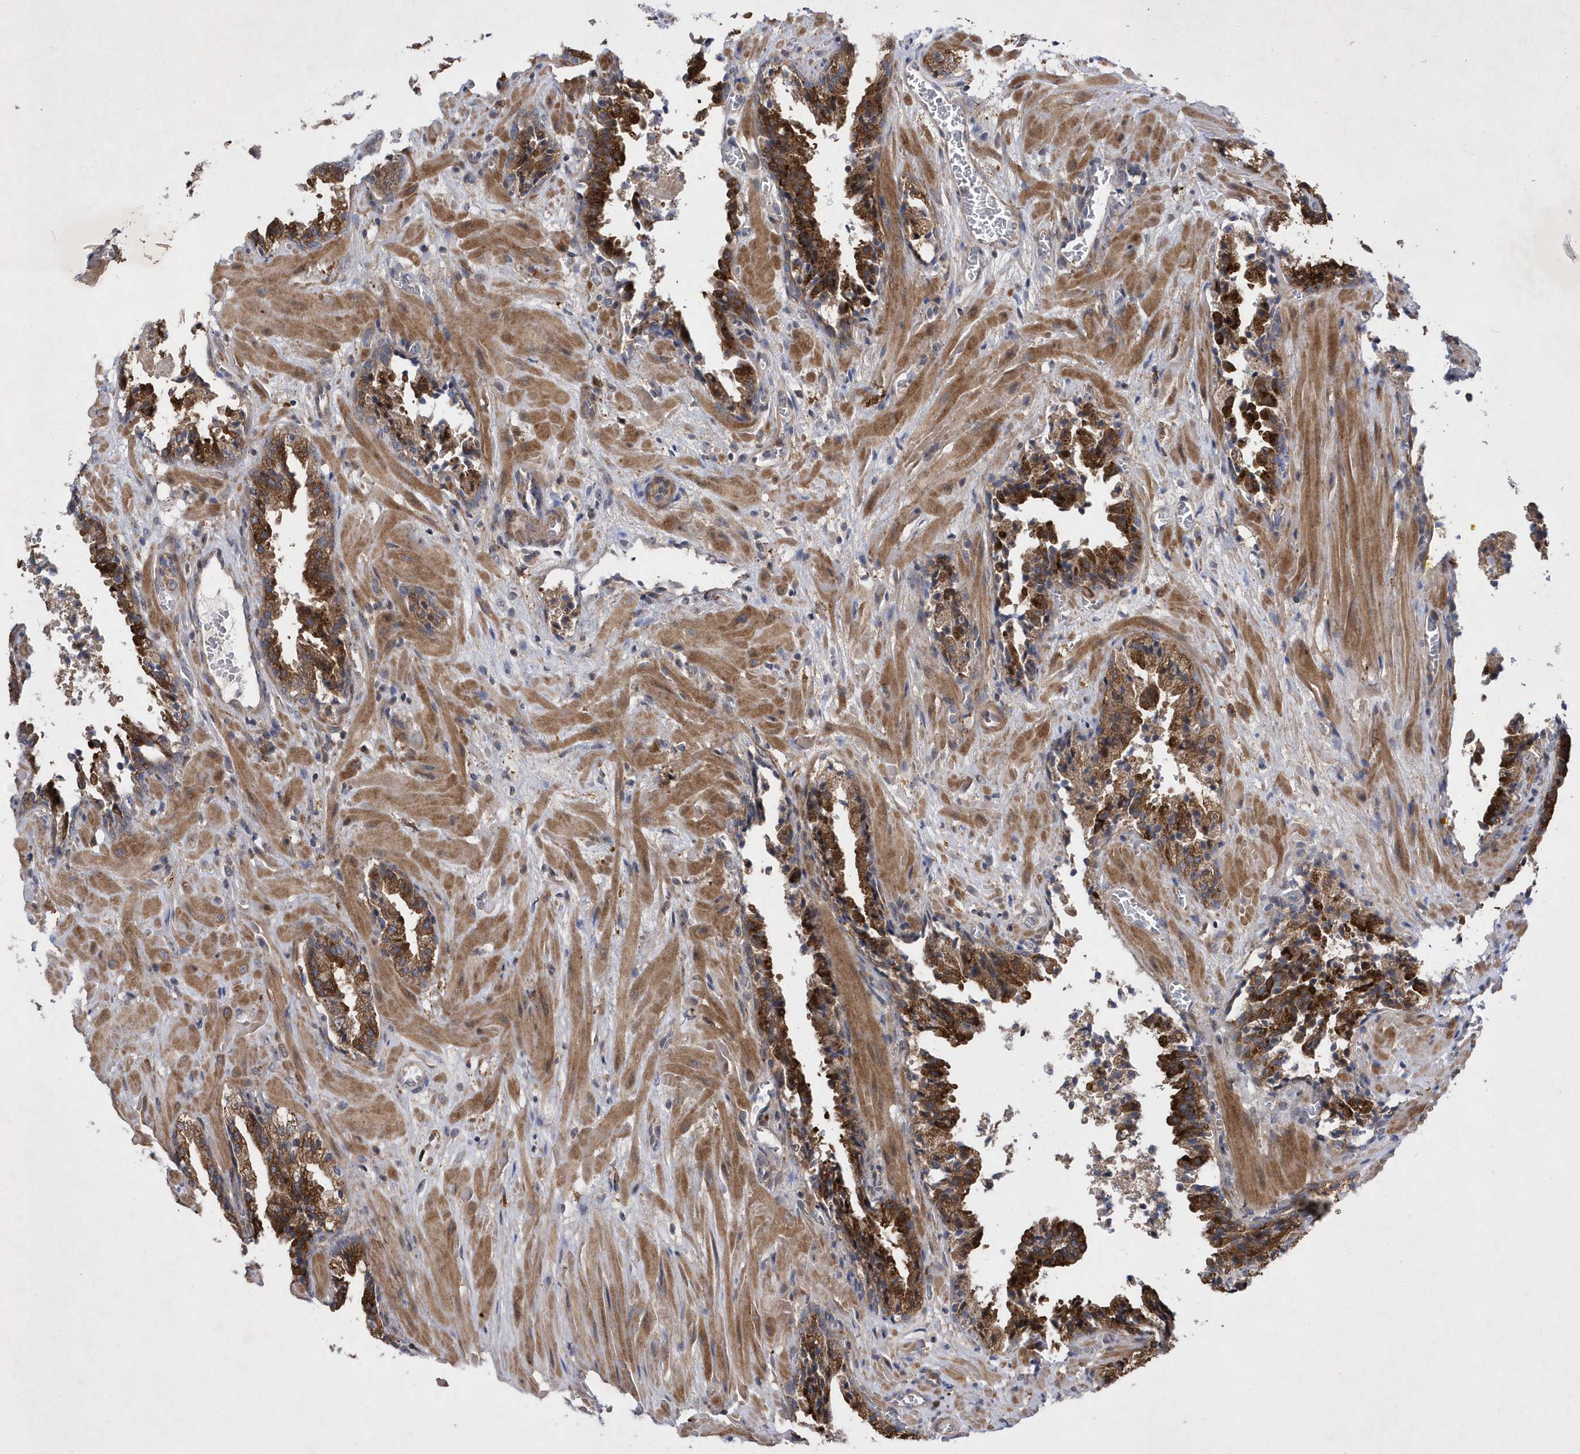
{"staining": {"intensity": "strong", "quantity": ">75%", "location": "cytoplasmic/membranous"}, "tissue": "prostate cancer", "cell_type": "Tumor cells", "image_type": "cancer", "snomed": [{"axis": "morphology", "description": "Adenocarcinoma, High grade"}, {"axis": "topography", "description": "Prostate"}], "caption": "Tumor cells demonstrate high levels of strong cytoplasmic/membranous expression in approximately >75% of cells in adenocarcinoma (high-grade) (prostate). (DAB (3,3'-diaminobenzidine) = brown stain, brightfield microscopy at high magnification).", "gene": "LONRF2", "patient": {"sex": "male", "age": 58}}